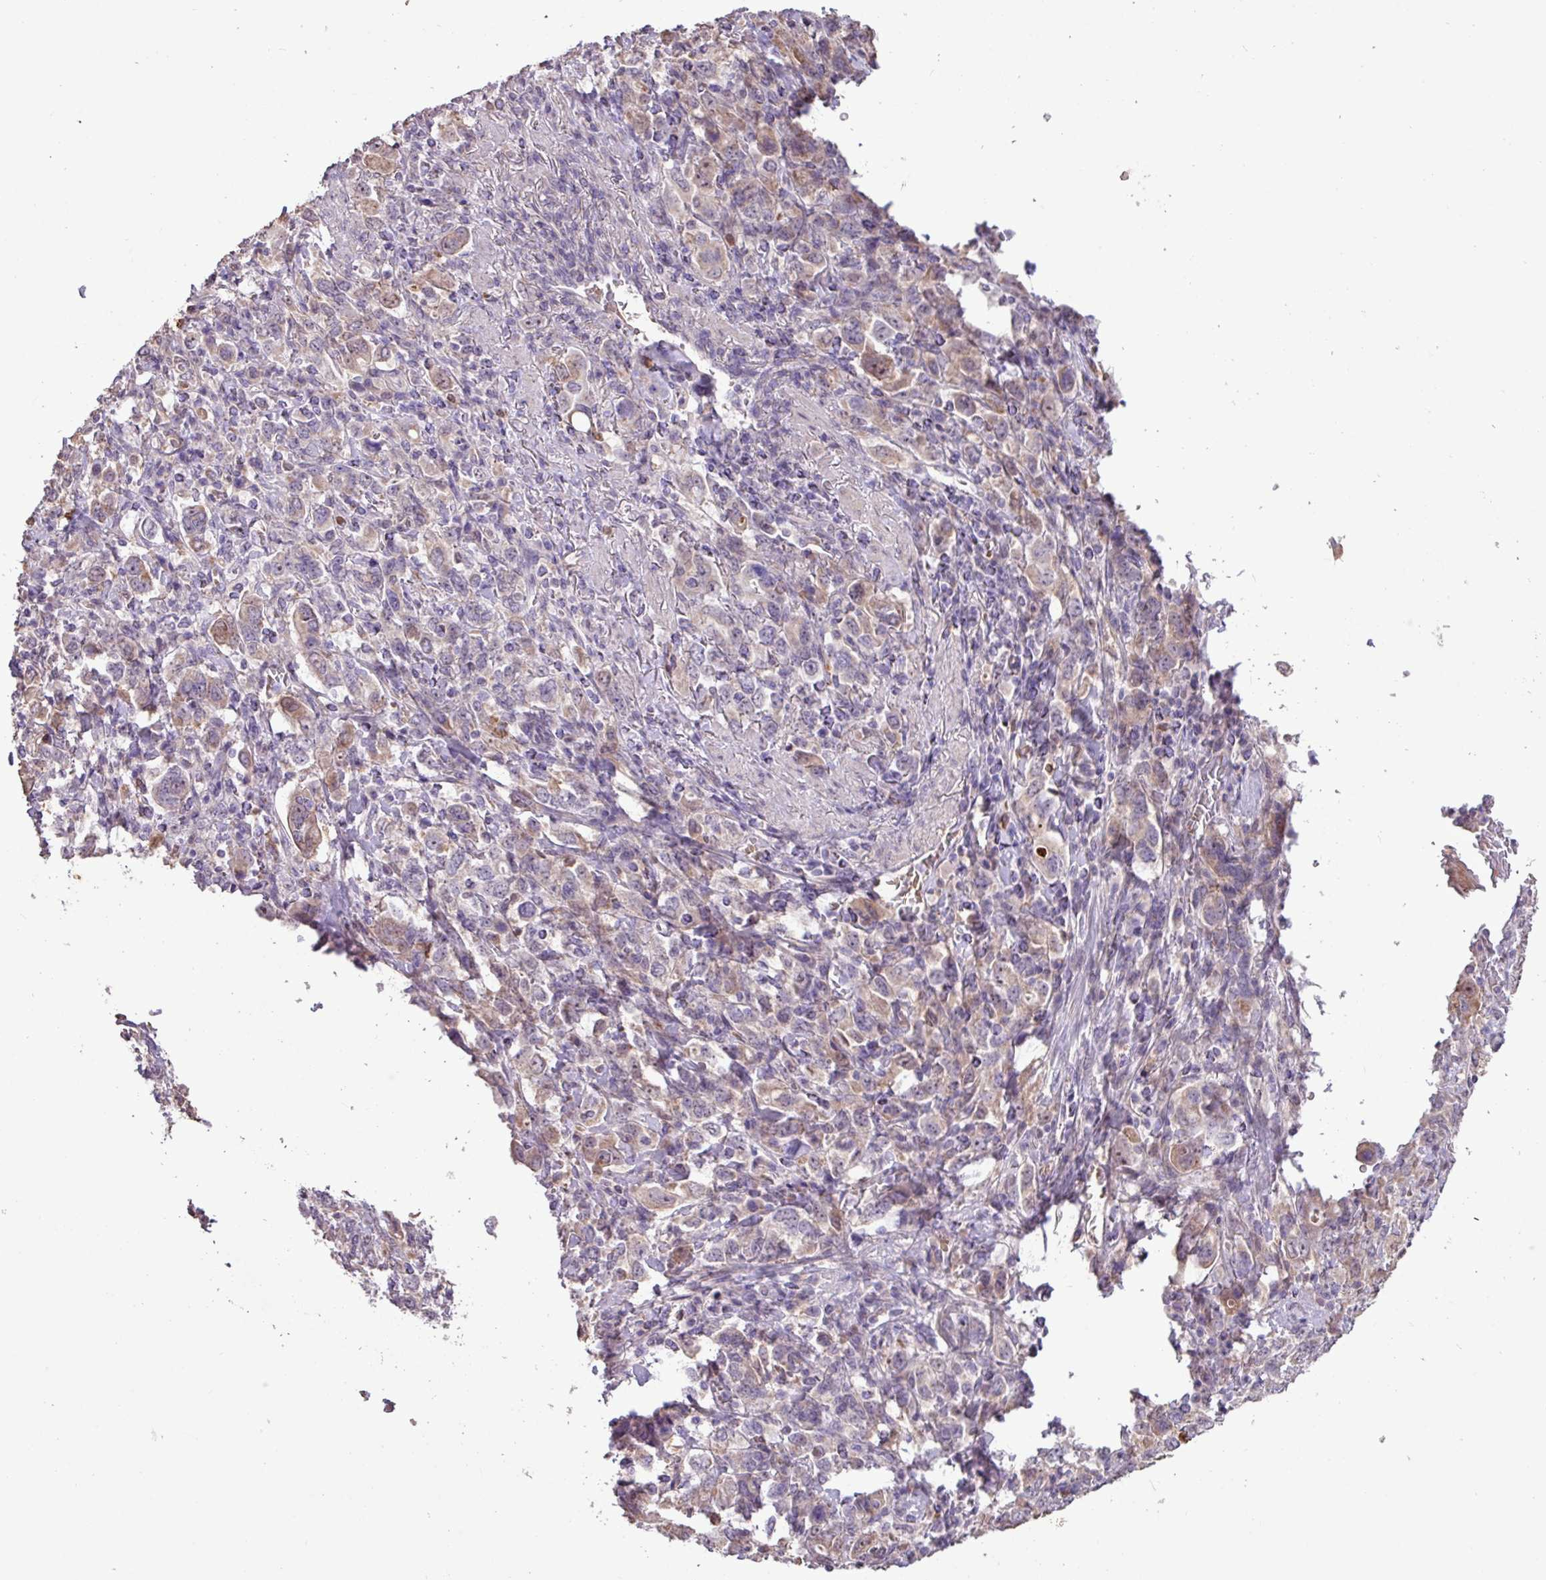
{"staining": {"intensity": "weak", "quantity": "<25%", "location": "cytoplasmic/membranous,nuclear"}, "tissue": "stomach cancer", "cell_type": "Tumor cells", "image_type": "cancer", "snomed": [{"axis": "morphology", "description": "Adenocarcinoma, NOS"}, {"axis": "topography", "description": "Stomach, upper"}, {"axis": "topography", "description": "Stomach"}], "caption": "Tumor cells show no significant protein positivity in adenocarcinoma (stomach). Brightfield microscopy of IHC stained with DAB (3,3'-diaminobenzidine) (brown) and hematoxylin (blue), captured at high magnification.", "gene": "L3MBTL3", "patient": {"sex": "male", "age": 62}}